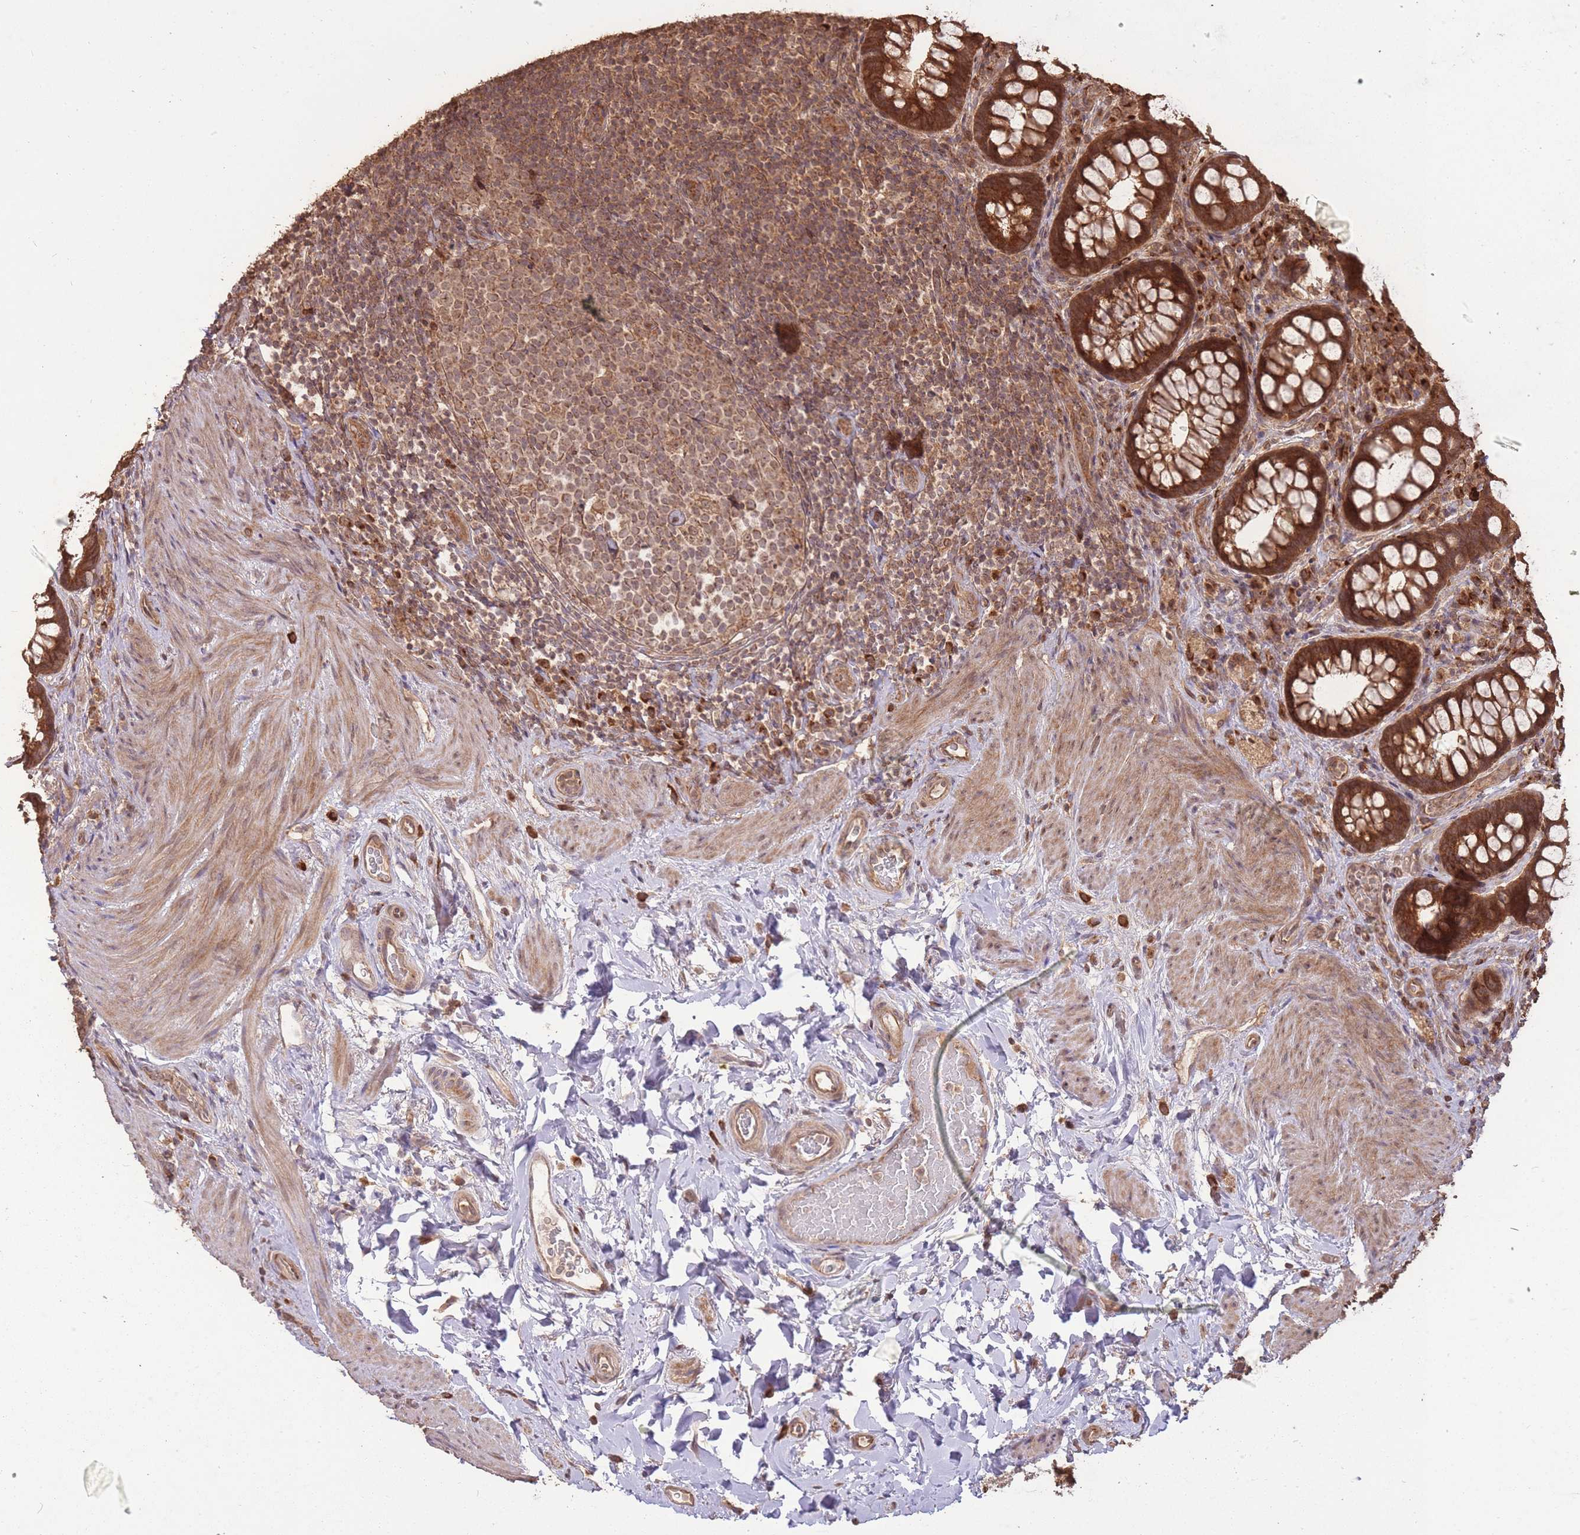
{"staining": {"intensity": "strong", "quantity": ">75%", "location": "cytoplasmic/membranous"}, "tissue": "rectum", "cell_type": "Glandular cells", "image_type": "normal", "snomed": [{"axis": "morphology", "description": "Normal tissue, NOS"}, {"axis": "topography", "description": "Rectum"}, {"axis": "topography", "description": "Peripheral nerve tissue"}], "caption": "An immunohistochemistry image of unremarkable tissue is shown. Protein staining in brown labels strong cytoplasmic/membranous positivity in rectum within glandular cells.", "gene": "ERBB3", "patient": {"sex": "female", "age": 69}}